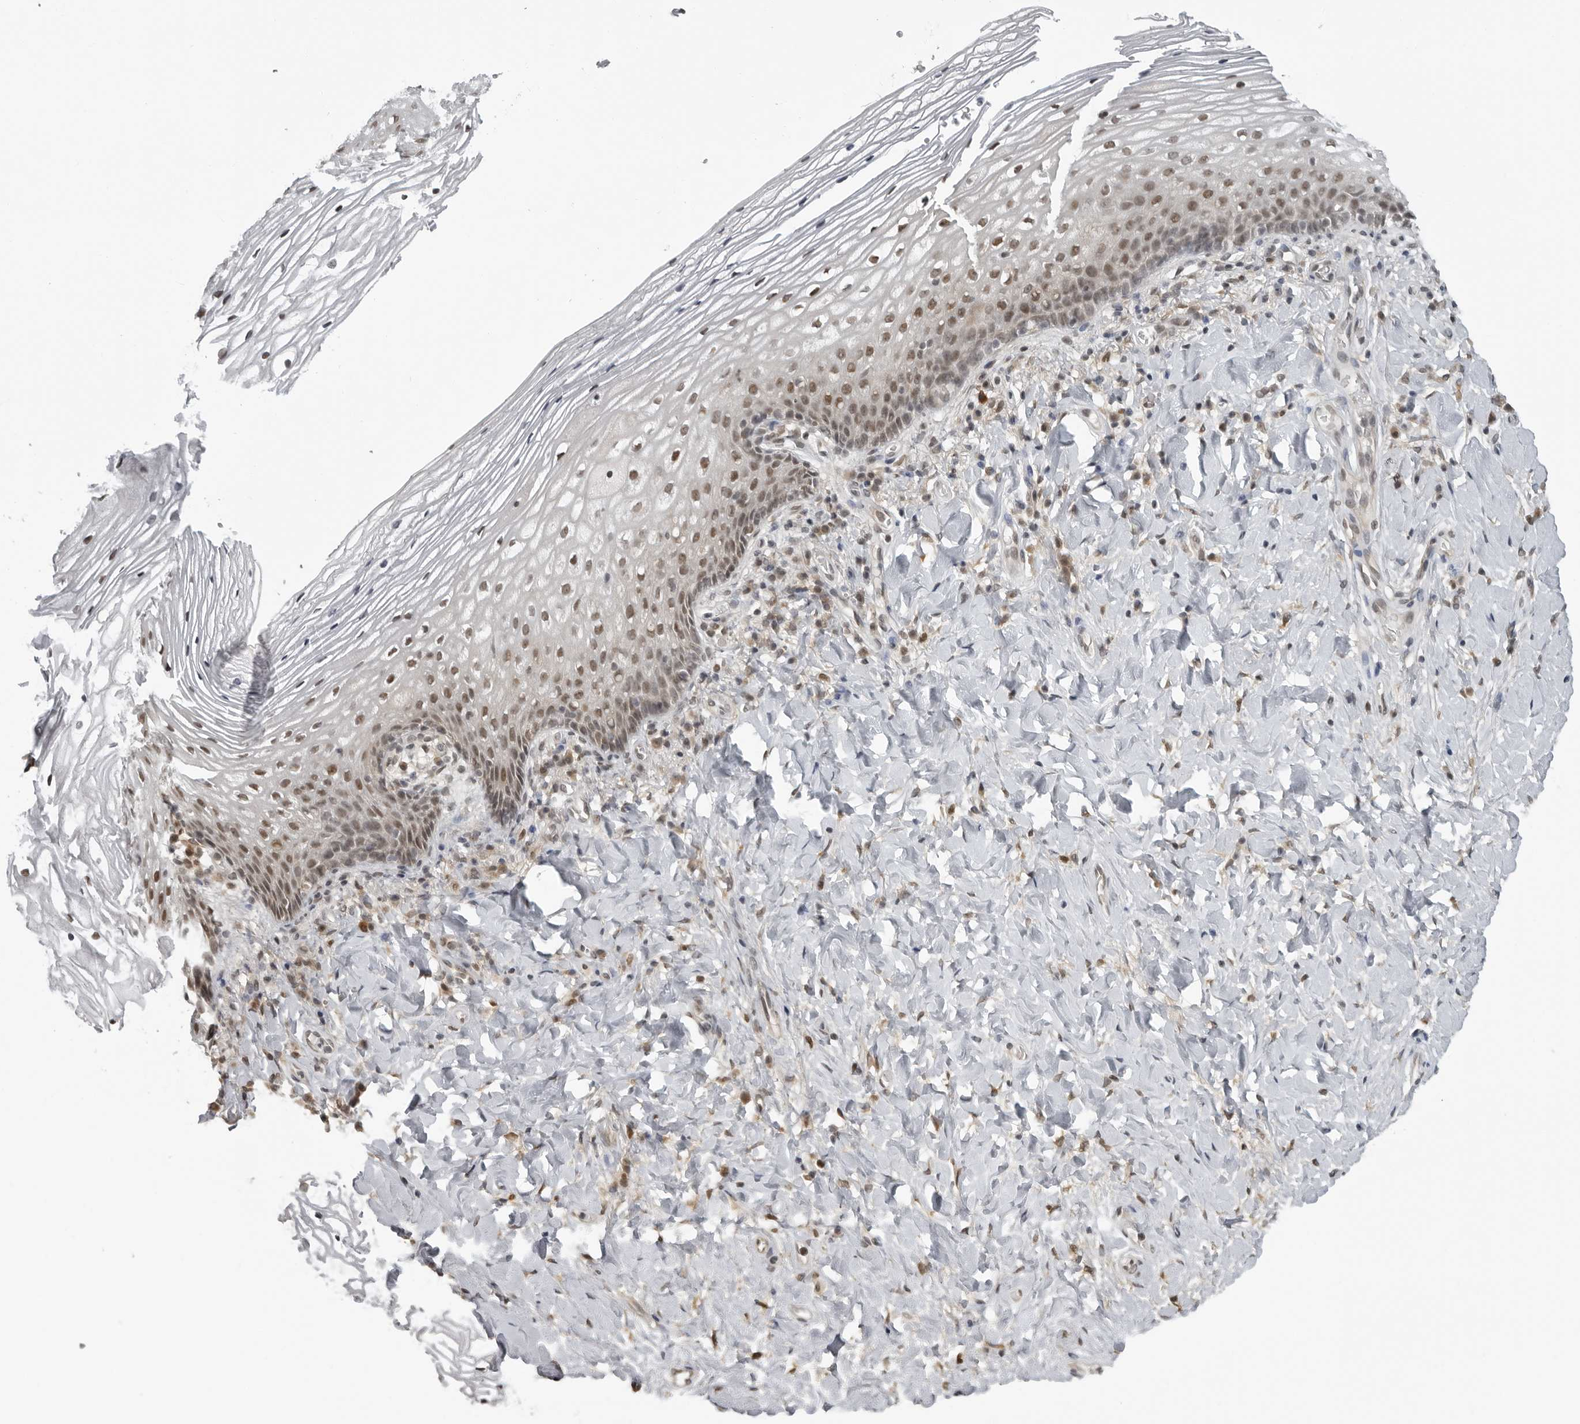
{"staining": {"intensity": "moderate", "quantity": "25%-75%", "location": "nuclear"}, "tissue": "vagina", "cell_type": "Squamous epithelial cells", "image_type": "normal", "snomed": [{"axis": "morphology", "description": "Normal tissue, NOS"}, {"axis": "topography", "description": "Vagina"}], "caption": "Immunohistochemistry (IHC) of normal vagina displays medium levels of moderate nuclear expression in approximately 25%-75% of squamous epithelial cells.", "gene": "MAF", "patient": {"sex": "female", "age": 60}}